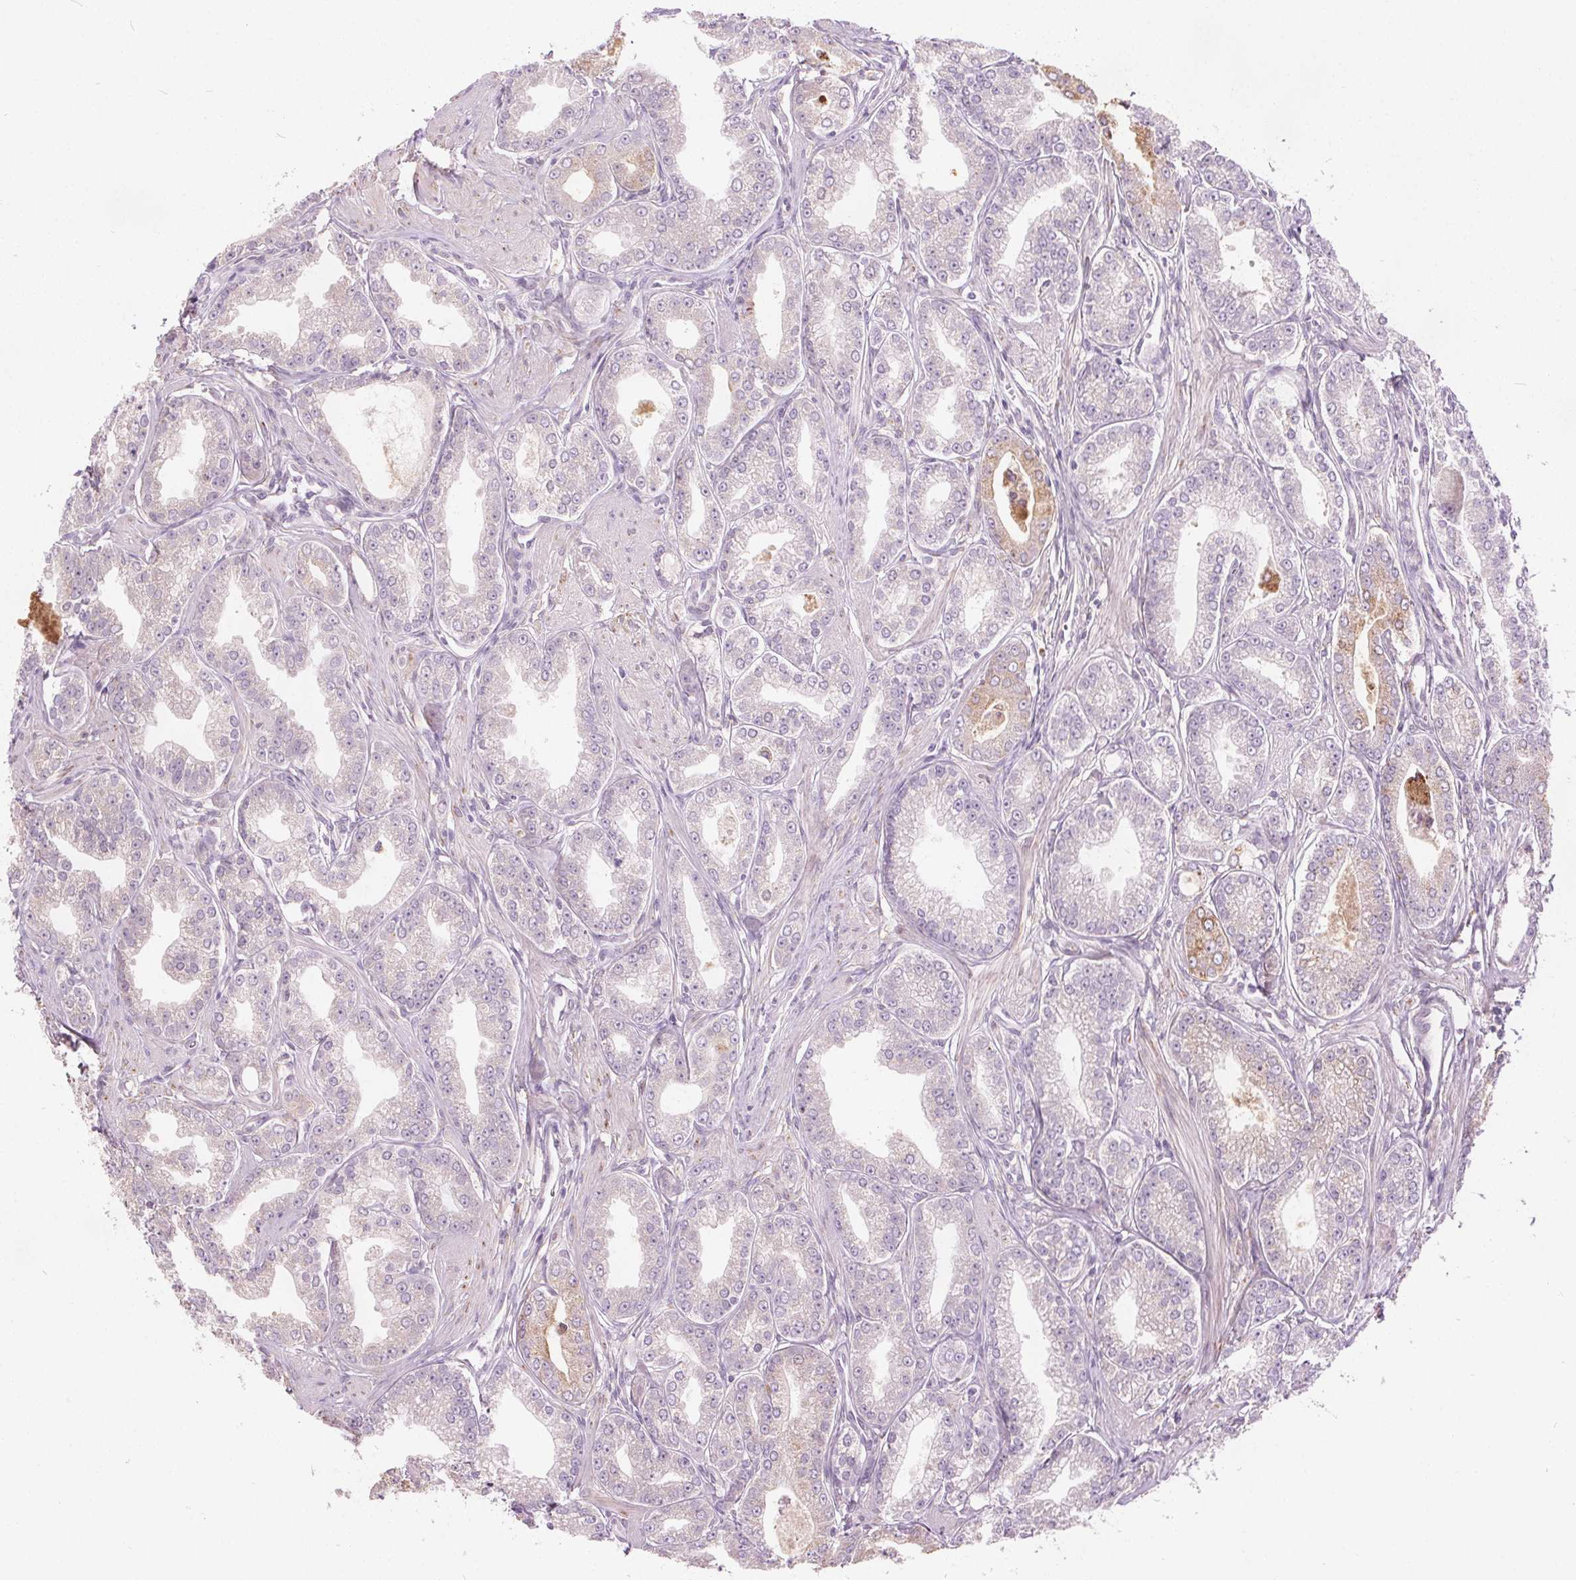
{"staining": {"intensity": "weak", "quantity": "<25%", "location": "cytoplasmic/membranous"}, "tissue": "prostate cancer", "cell_type": "Tumor cells", "image_type": "cancer", "snomed": [{"axis": "morphology", "description": "Adenocarcinoma, NOS"}, {"axis": "topography", "description": "Prostate"}], "caption": "Immunohistochemical staining of human prostate cancer (adenocarcinoma) reveals no significant staining in tumor cells.", "gene": "ACOX2", "patient": {"sex": "male", "age": 71}}